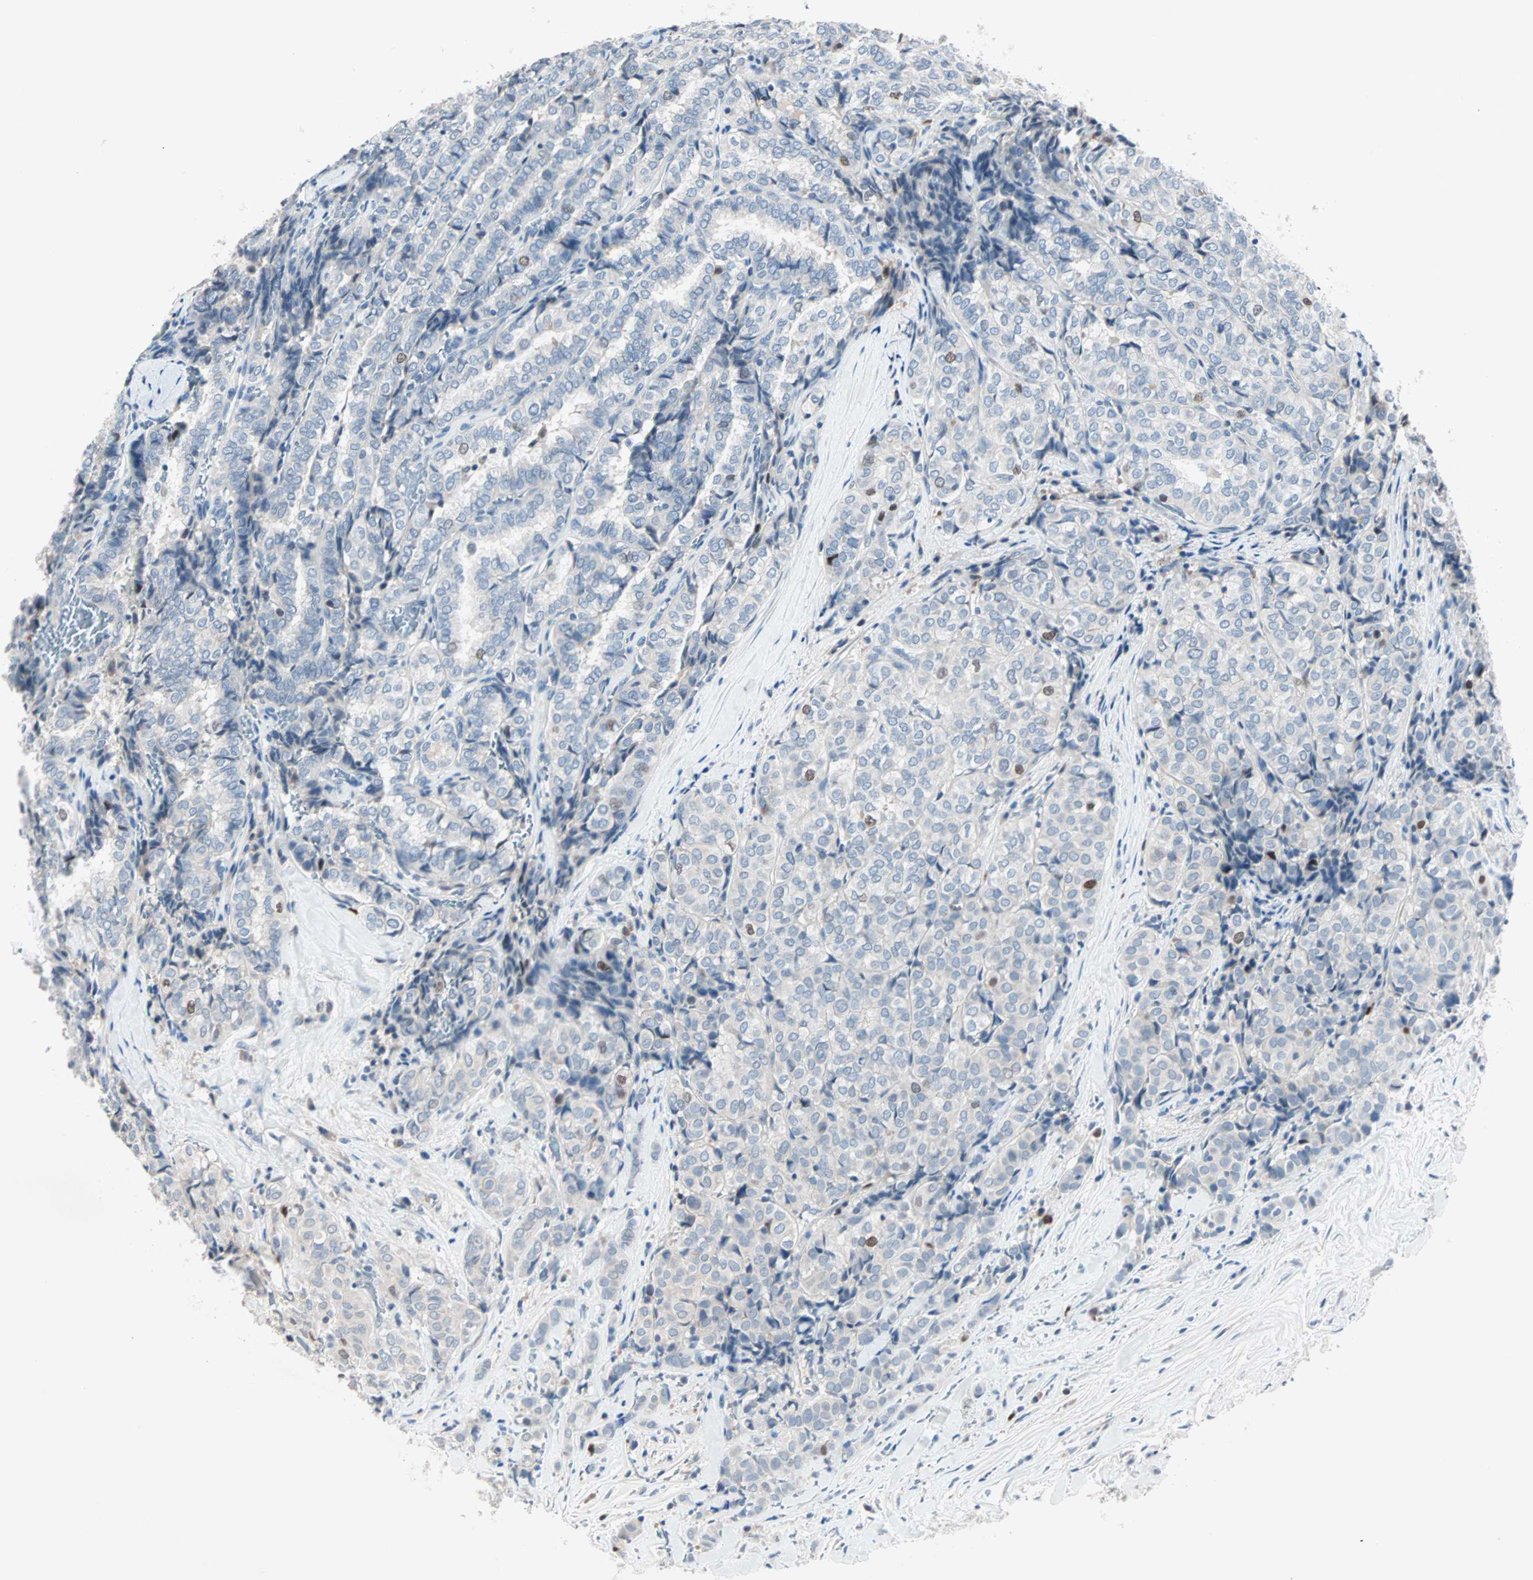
{"staining": {"intensity": "moderate", "quantity": "<25%", "location": "nuclear"}, "tissue": "thyroid cancer", "cell_type": "Tumor cells", "image_type": "cancer", "snomed": [{"axis": "morphology", "description": "Normal tissue, NOS"}, {"axis": "morphology", "description": "Papillary adenocarcinoma, NOS"}, {"axis": "topography", "description": "Thyroid gland"}], "caption": "A histopathology image of thyroid cancer stained for a protein reveals moderate nuclear brown staining in tumor cells.", "gene": "CCNE2", "patient": {"sex": "female", "age": 30}}